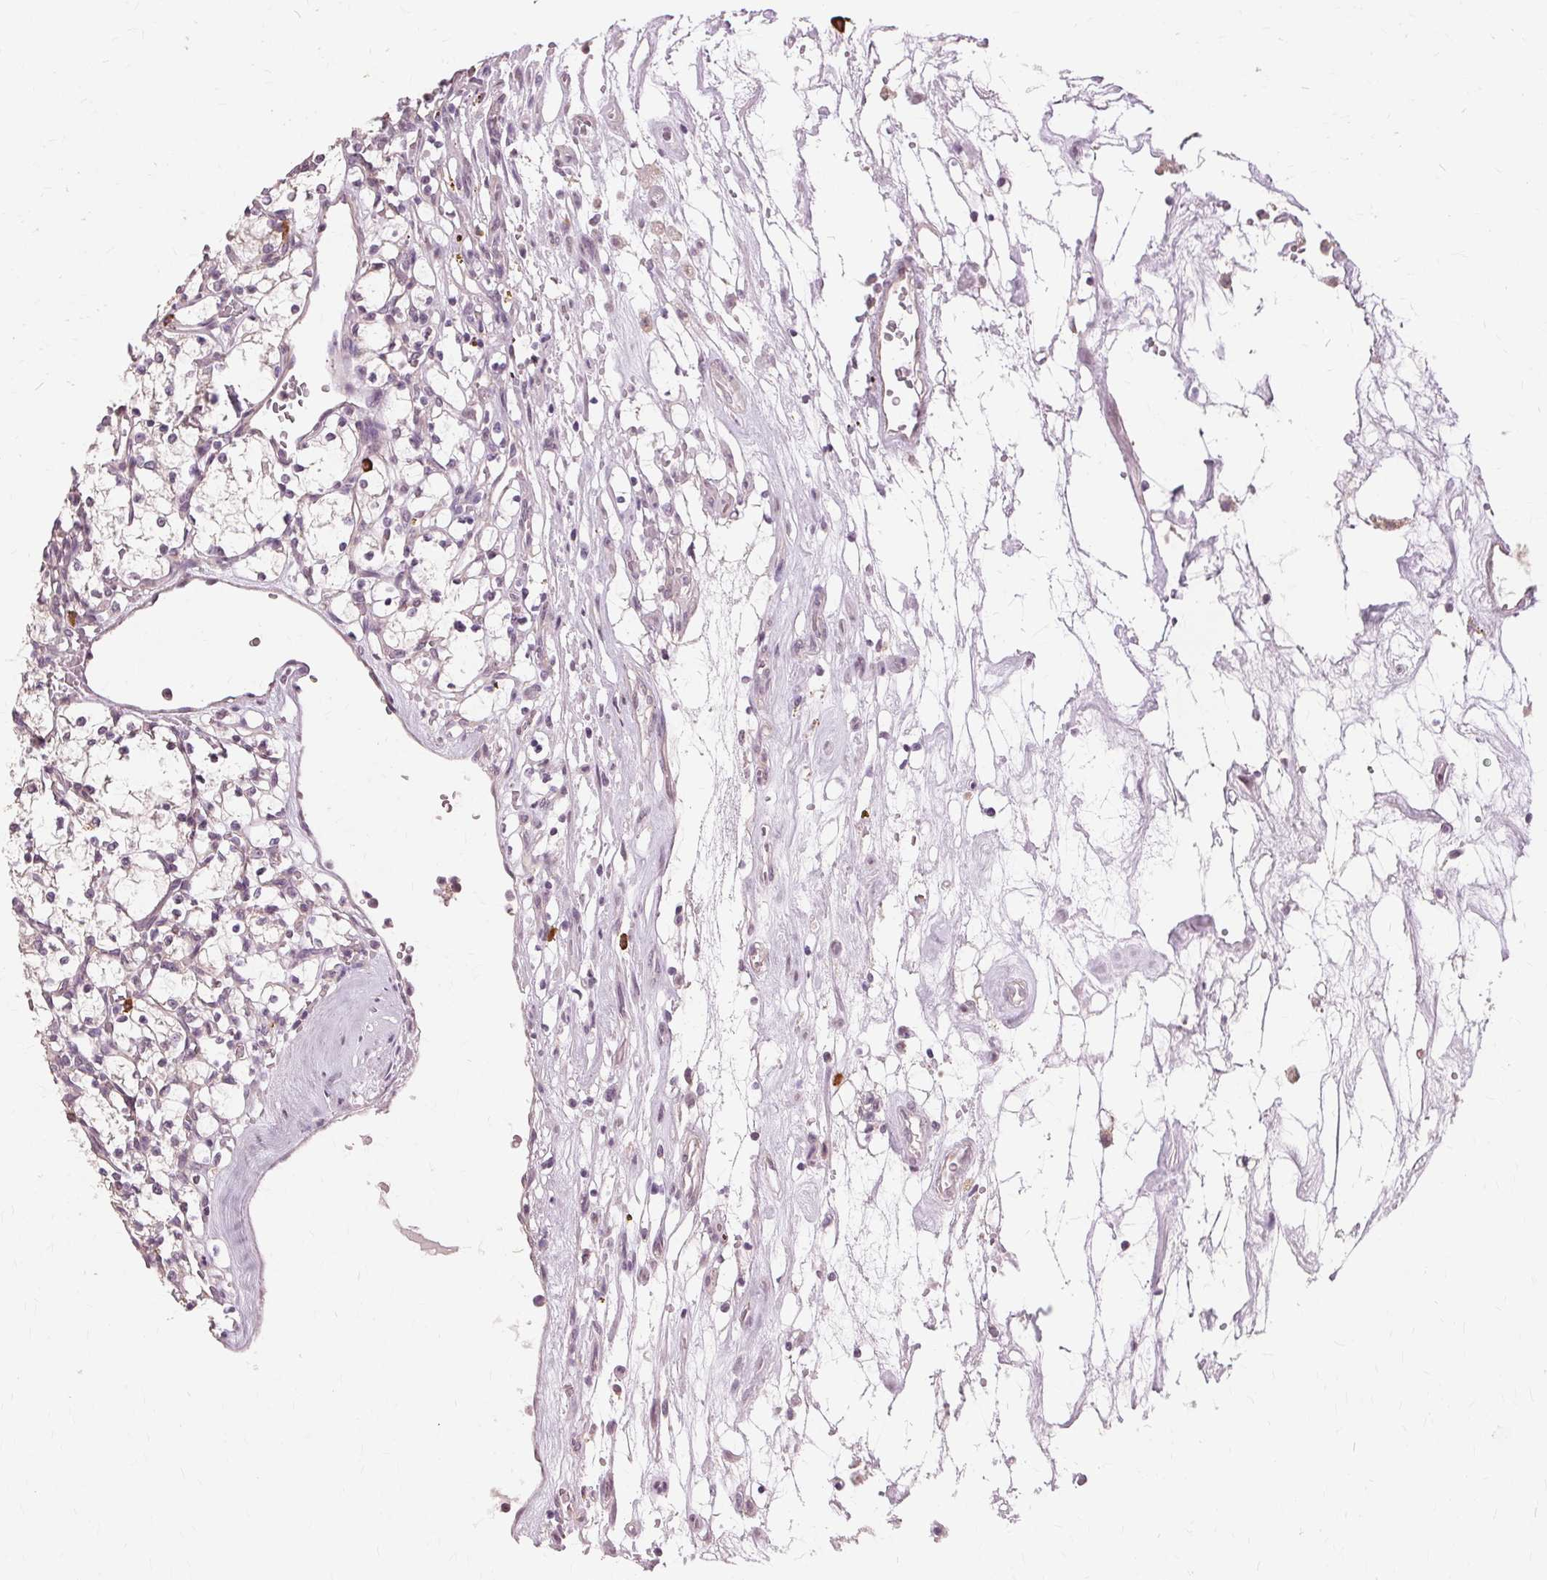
{"staining": {"intensity": "negative", "quantity": "none", "location": "none"}, "tissue": "renal cancer", "cell_type": "Tumor cells", "image_type": "cancer", "snomed": [{"axis": "morphology", "description": "Adenocarcinoma, NOS"}, {"axis": "topography", "description": "Kidney"}], "caption": "This image is of renal adenocarcinoma stained with immunohistochemistry to label a protein in brown with the nuclei are counter-stained blue. There is no expression in tumor cells.", "gene": "SIGLEC6", "patient": {"sex": "female", "age": 69}}